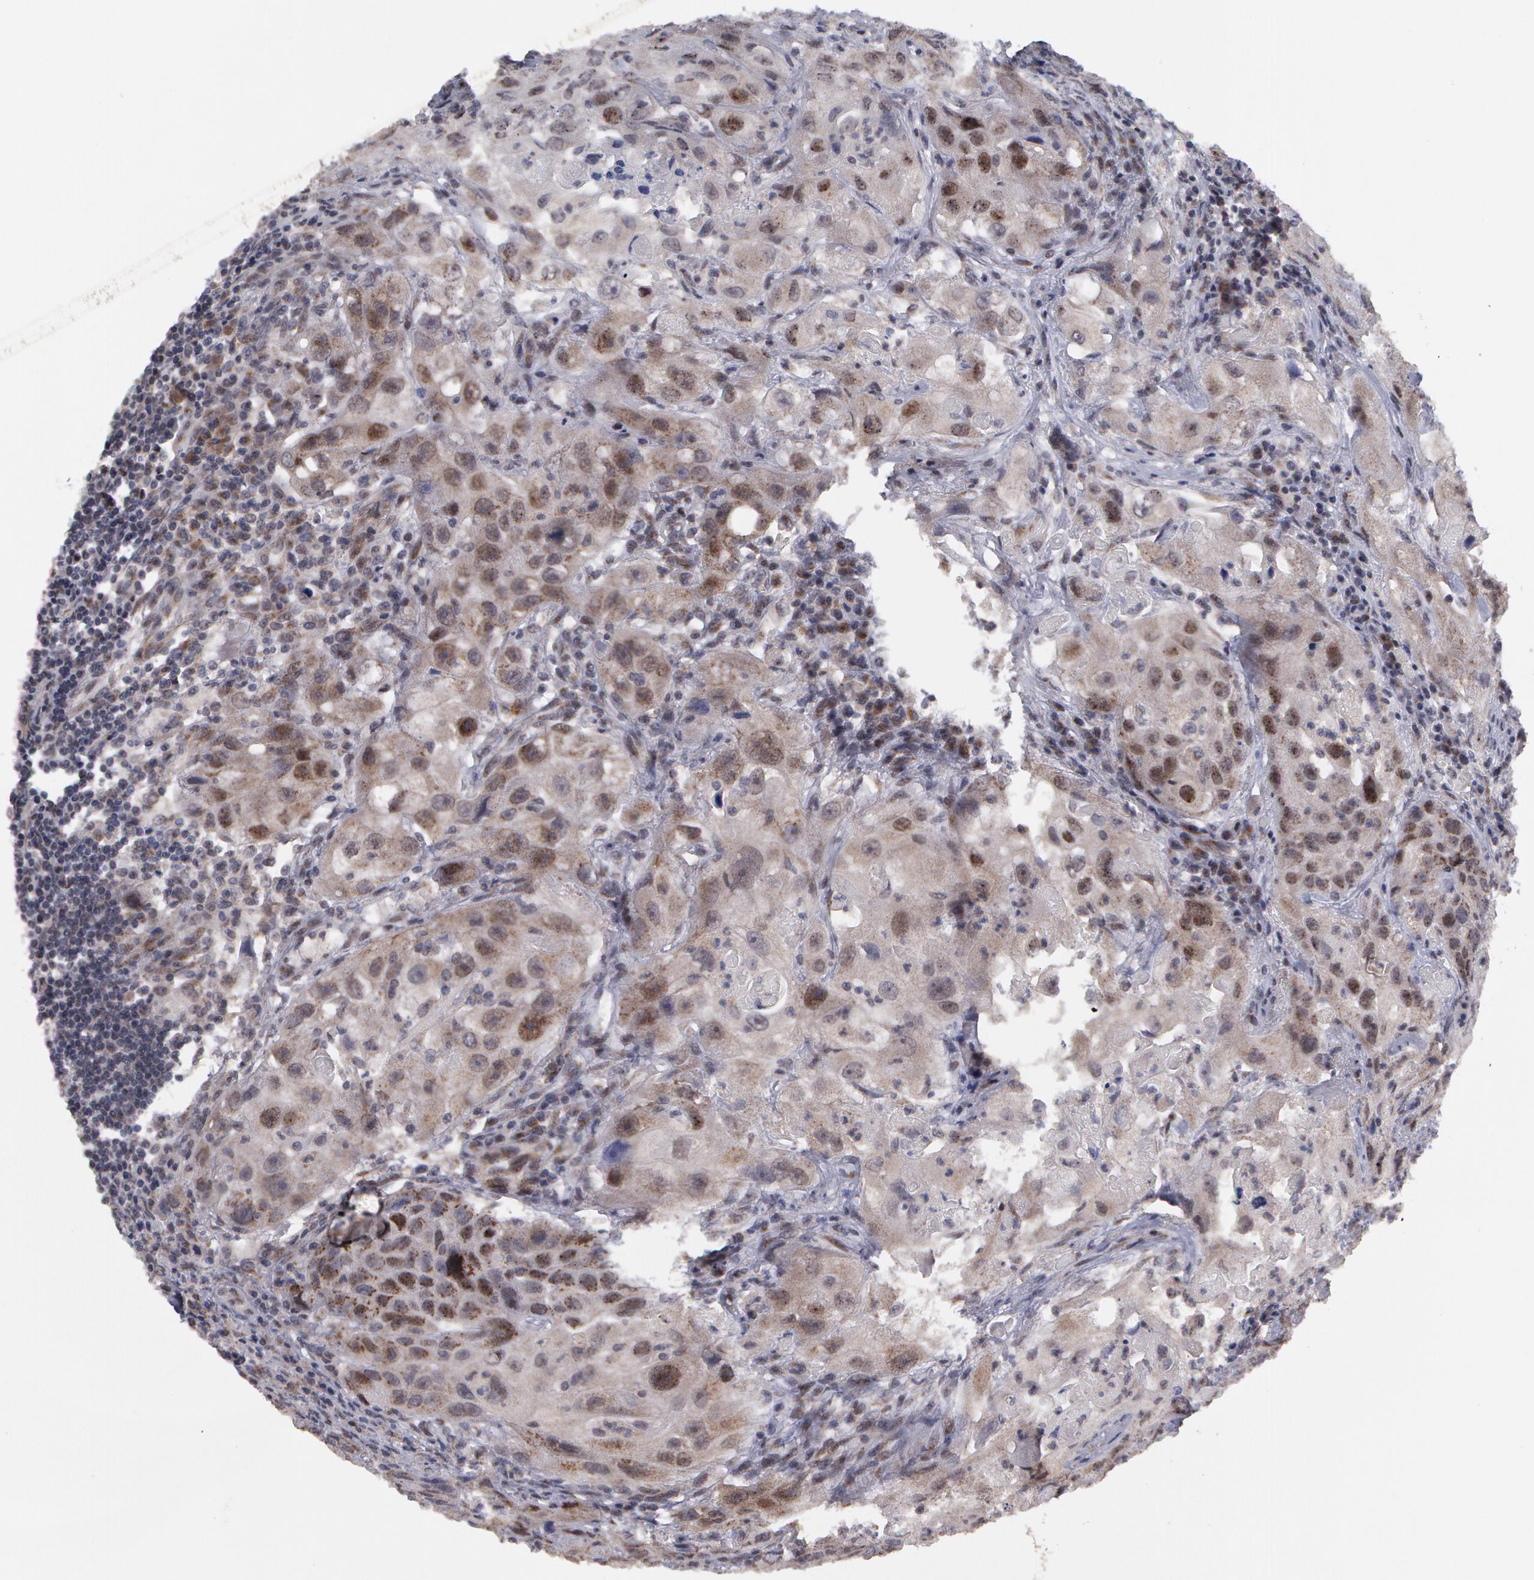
{"staining": {"intensity": "weak", "quantity": "25%-75%", "location": "cytoplasmic/membranous,nuclear"}, "tissue": "head and neck cancer", "cell_type": "Tumor cells", "image_type": "cancer", "snomed": [{"axis": "morphology", "description": "Squamous cell carcinoma, NOS"}, {"axis": "topography", "description": "Head-Neck"}], "caption": "Immunohistochemistry (IHC) photomicrograph of human head and neck squamous cell carcinoma stained for a protein (brown), which exhibits low levels of weak cytoplasmic/membranous and nuclear positivity in approximately 25%-75% of tumor cells.", "gene": "STX5", "patient": {"sex": "male", "age": 64}}